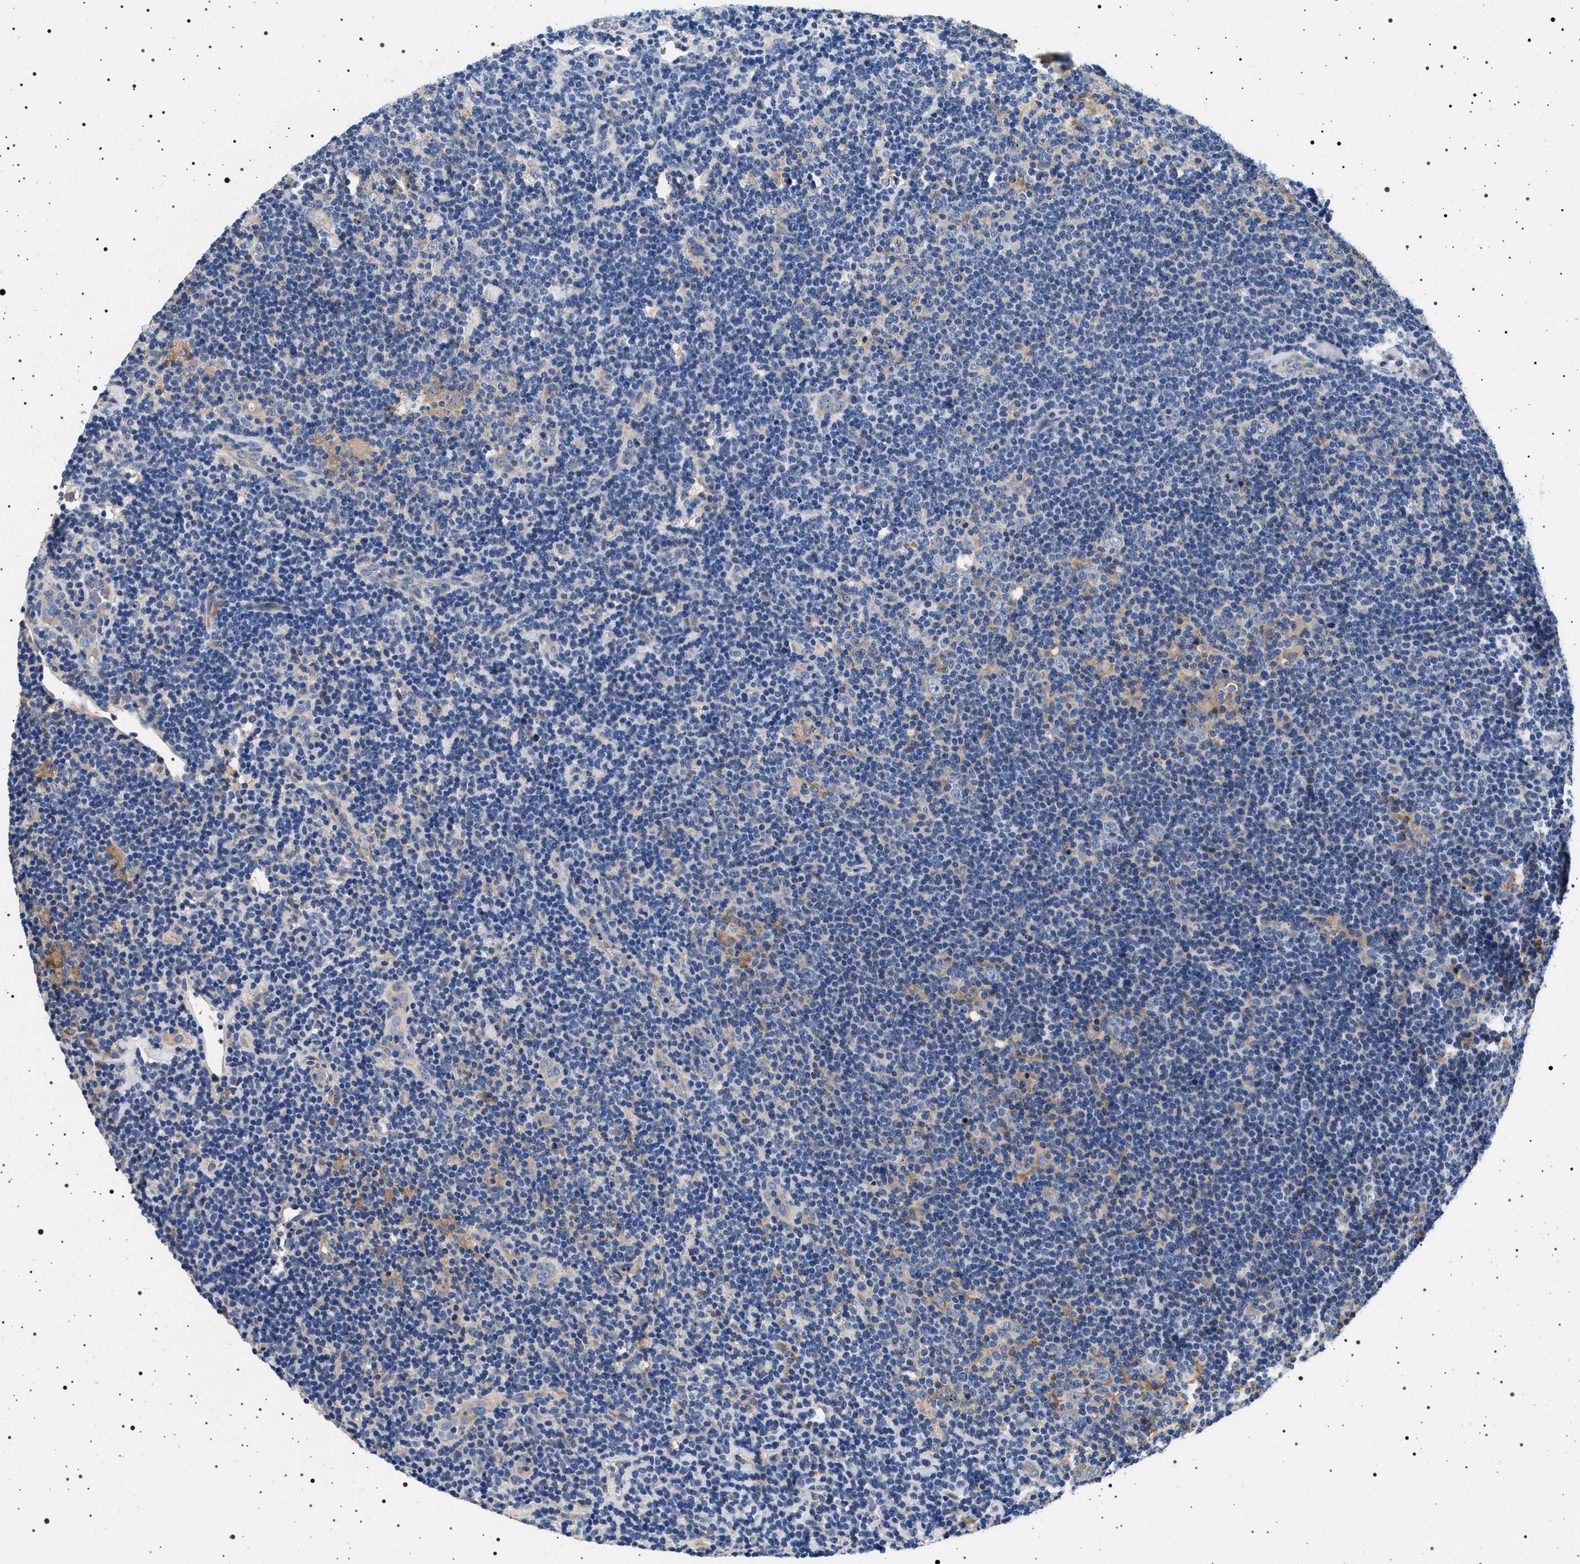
{"staining": {"intensity": "weak", "quantity": "25%-75%", "location": "cytoplasmic/membranous"}, "tissue": "lymphoma", "cell_type": "Tumor cells", "image_type": "cancer", "snomed": [{"axis": "morphology", "description": "Hodgkin's disease, NOS"}, {"axis": "topography", "description": "Lymph node"}], "caption": "Immunohistochemical staining of human Hodgkin's disease reveals low levels of weak cytoplasmic/membranous staining in approximately 25%-75% of tumor cells.", "gene": "HSD17B1", "patient": {"sex": "female", "age": 57}}